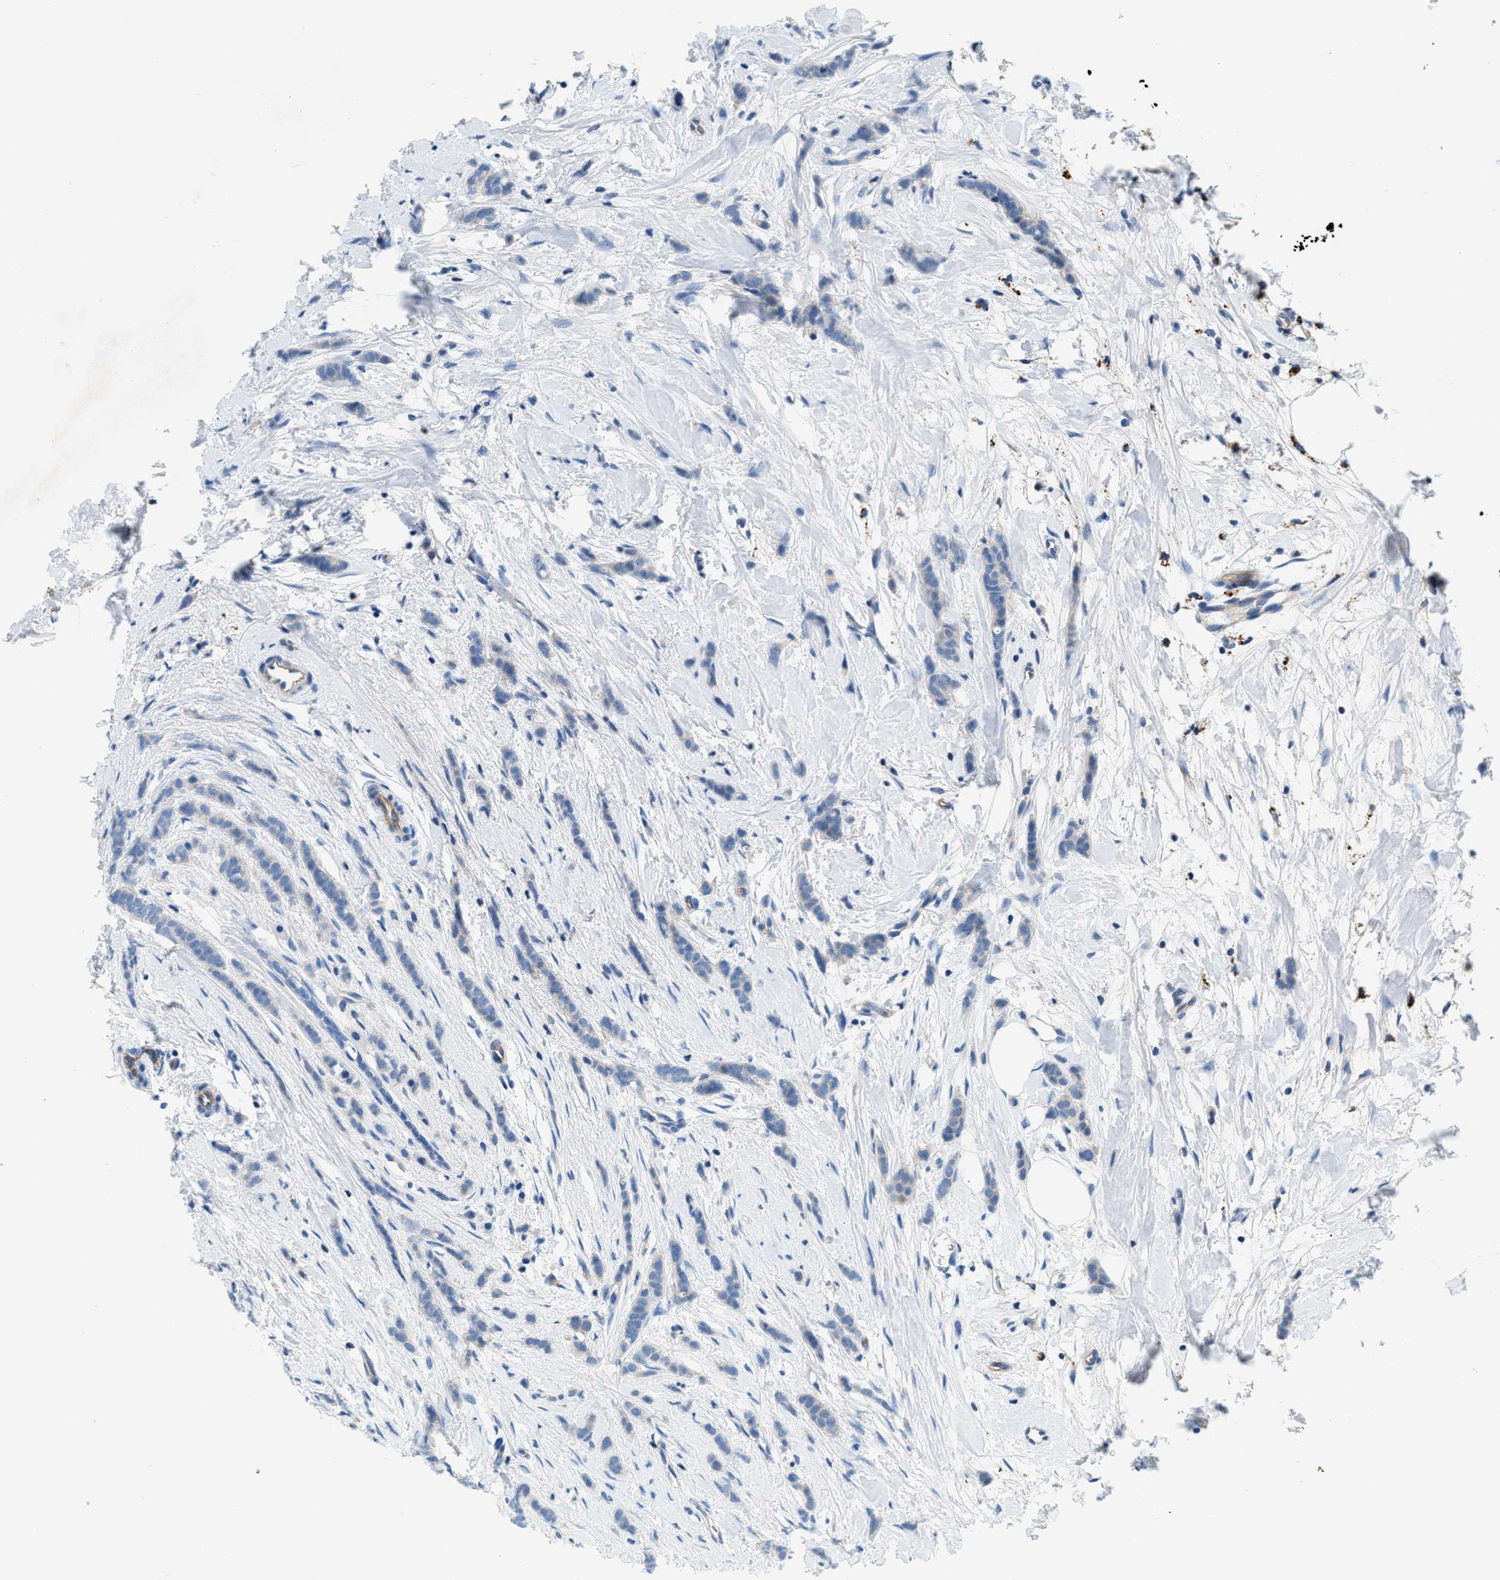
{"staining": {"intensity": "negative", "quantity": "none", "location": "none"}, "tissue": "breast cancer", "cell_type": "Tumor cells", "image_type": "cancer", "snomed": [{"axis": "morphology", "description": "Lobular carcinoma, in situ"}, {"axis": "morphology", "description": "Lobular carcinoma"}, {"axis": "topography", "description": "Breast"}], "caption": "Photomicrograph shows no protein expression in tumor cells of breast cancer tissue. (DAB (3,3'-diaminobenzidine) IHC visualized using brightfield microscopy, high magnification).", "gene": "ORAI1", "patient": {"sex": "female", "age": 41}}